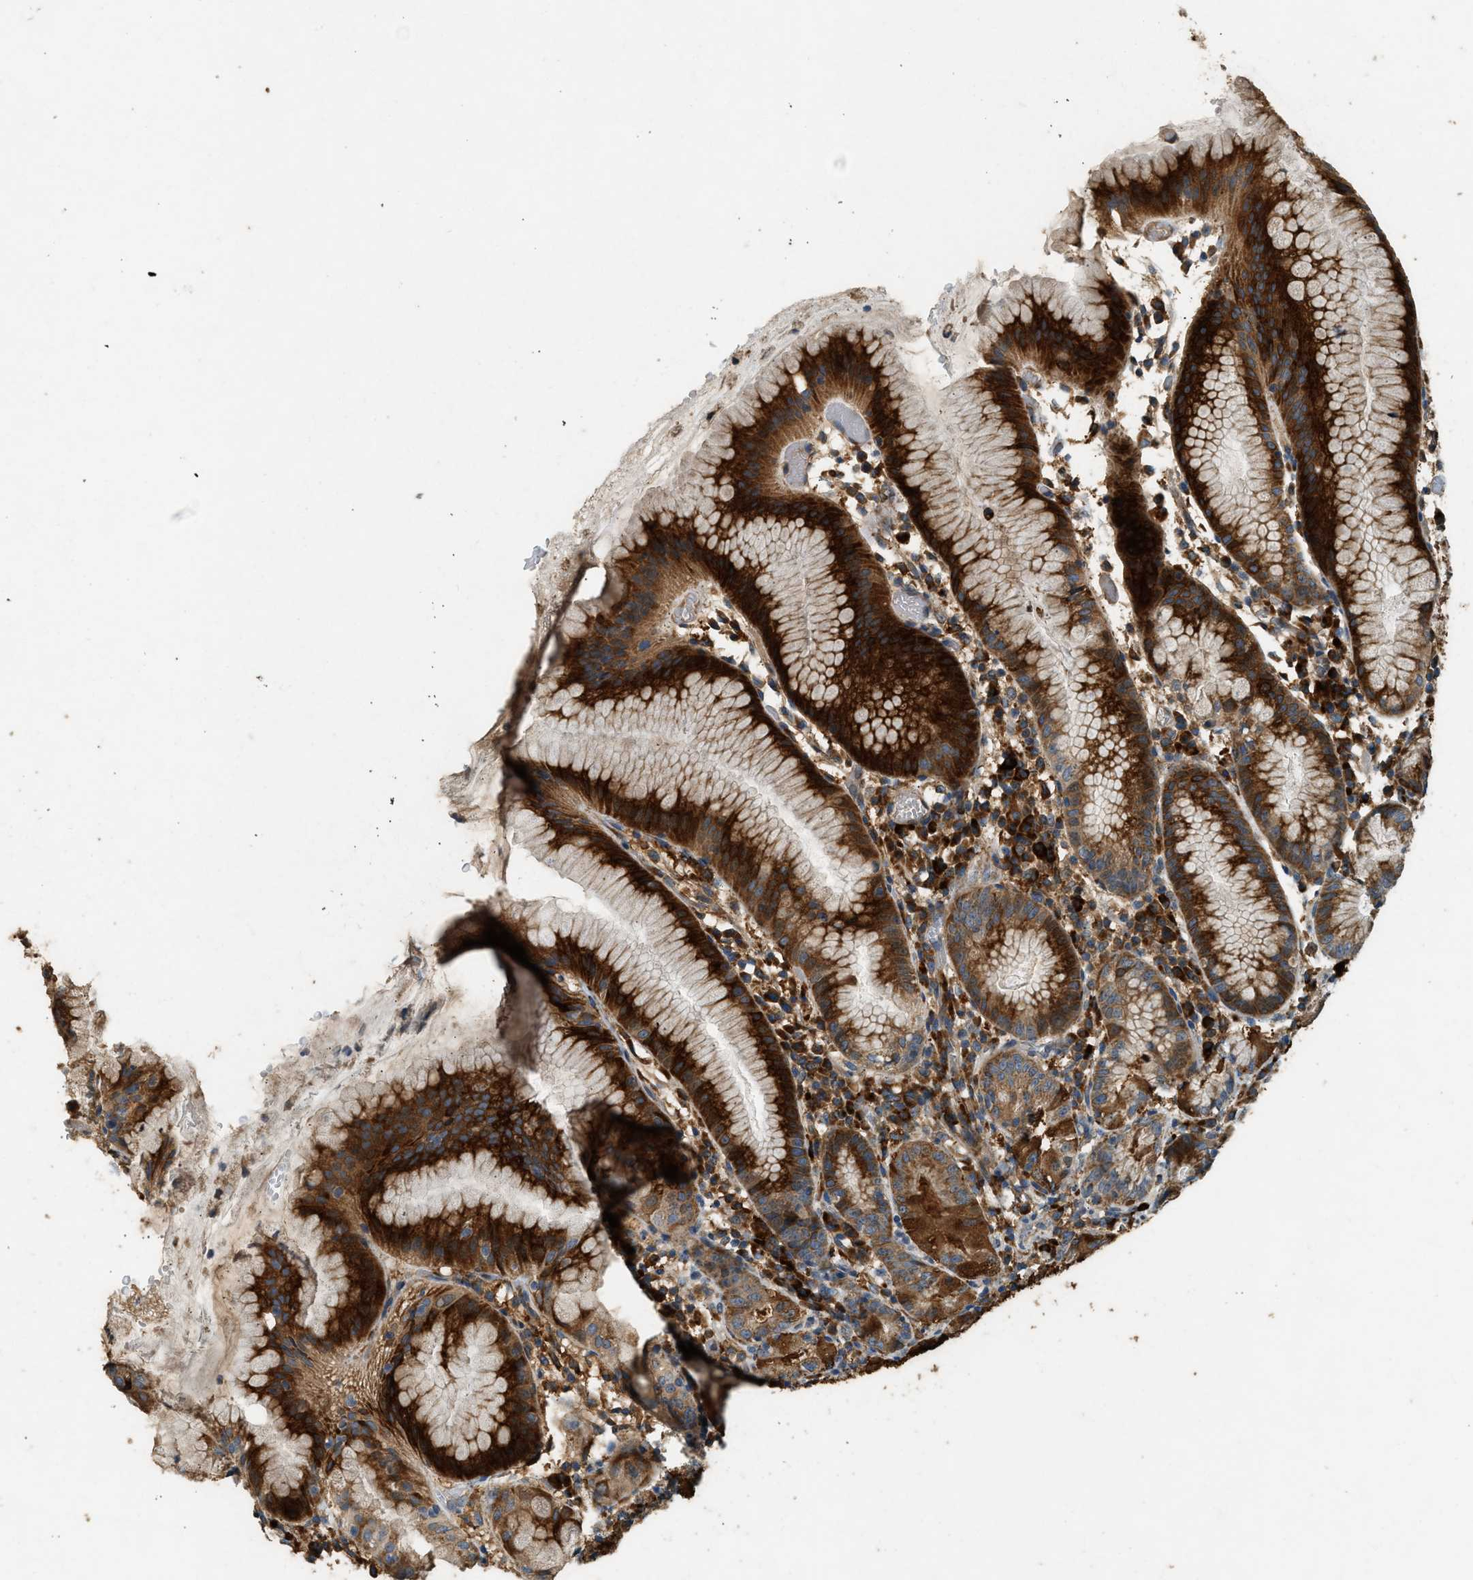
{"staining": {"intensity": "strong", "quantity": ">75%", "location": "cytoplasmic/membranous,nuclear"}, "tissue": "stomach", "cell_type": "Glandular cells", "image_type": "normal", "snomed": [{"axis": "morphology", "description": "Normal tissue, NOS"}, {"axis": "topography", "description": "Stomach"}, {"axis": "topography", "description": "Stomach, lower"}], "caption": "Immunohistochemistry (IHC) staining of benign stomach, which shows high levels of strong cytoplasmic/membranous,nuclear staining in about >75% of glandular cells indicating strong cytoplasmic/membranous,nuclear protein positivity. The staining was performed using DAB (3,3'-diaminobenzidine) (brown) for protein detection and nuclei were counterstained in hematoxylin (blue).", "gene": "CTSB", "patient": {"sex": "female", "age": 75}}